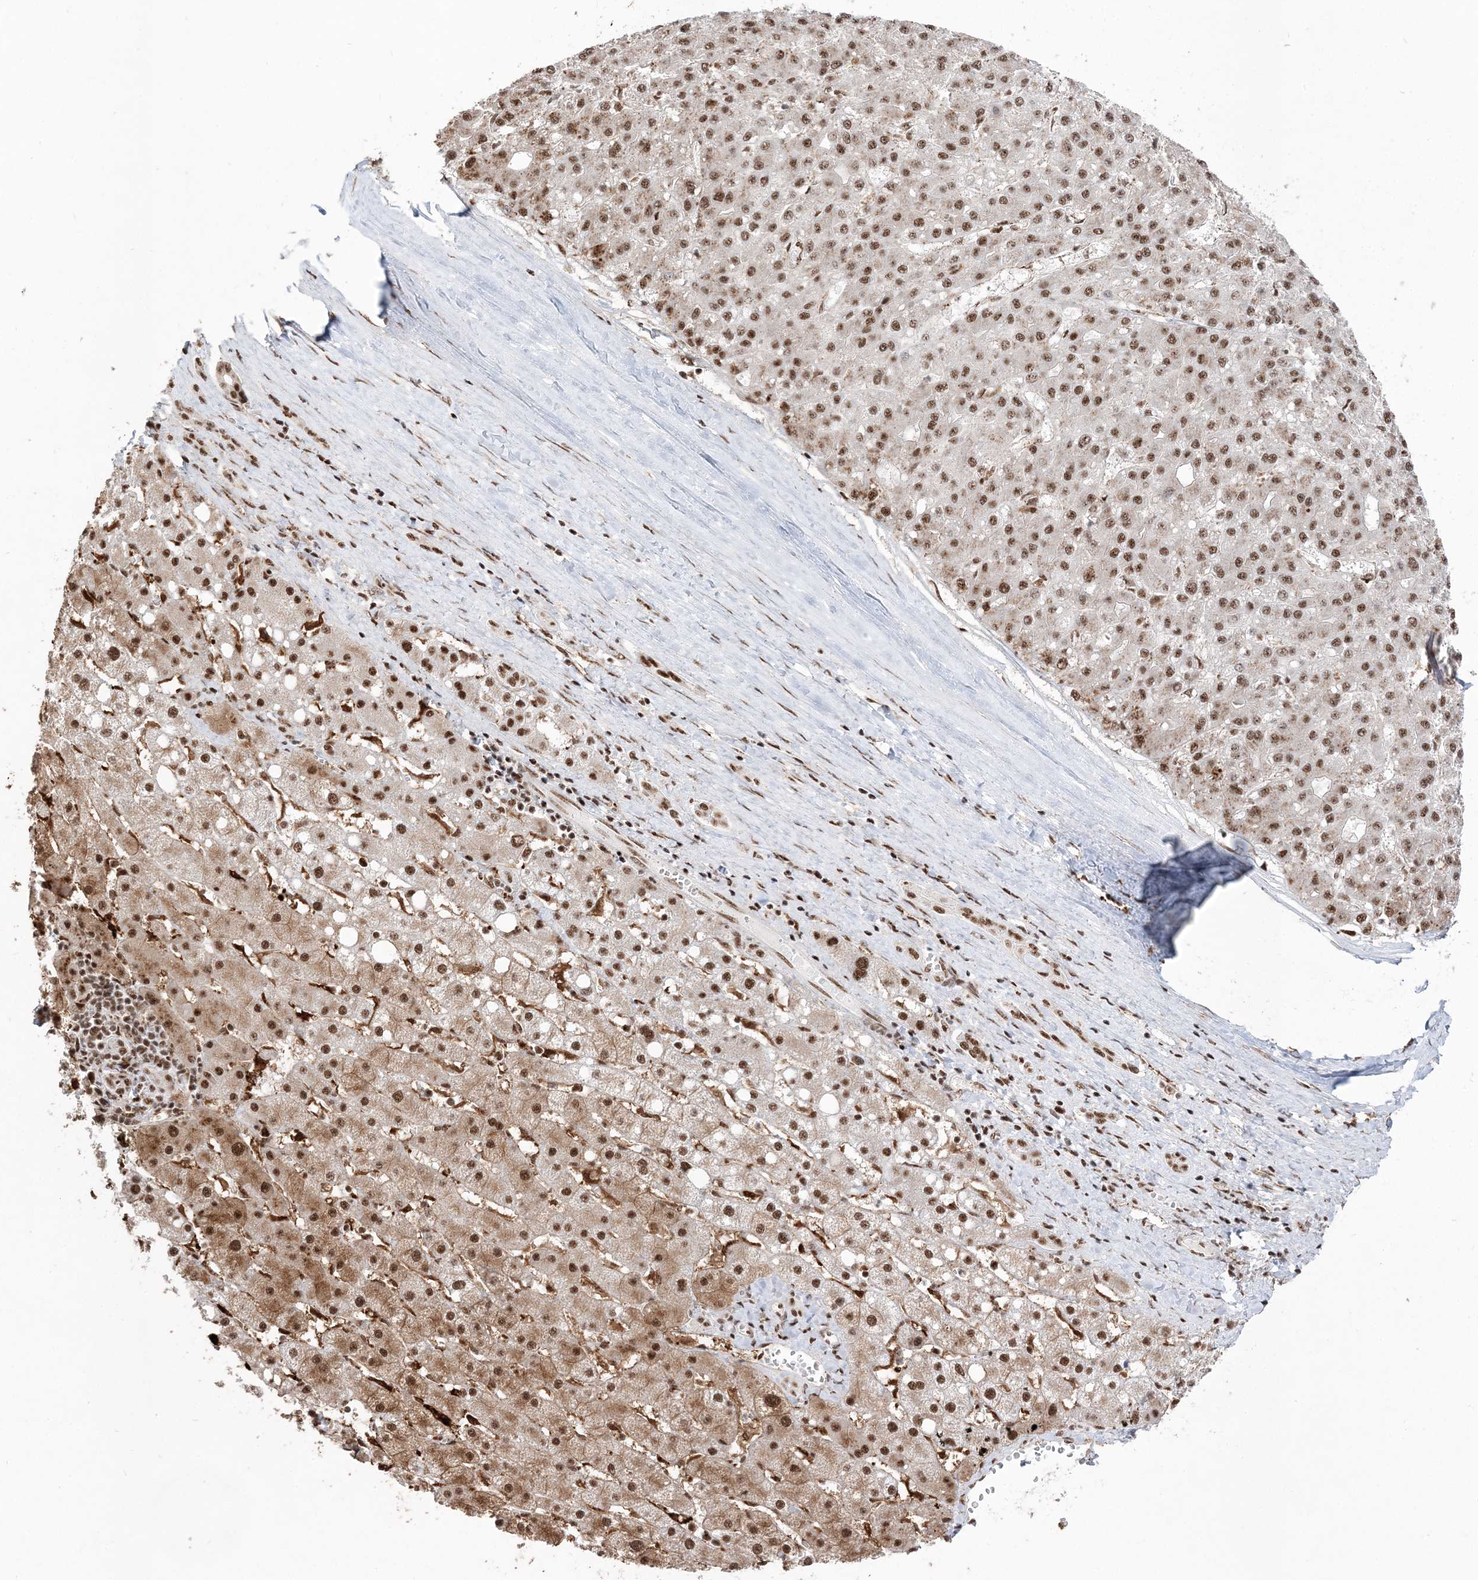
{"staining": {"intensity": "moderate", "quantity": ">75%", "location": "nuclear"}, "tissue": "liver cancer", "cell_type": "Tumor cells", "image_type": "cancer", "snomed": [{"axis": "morphology", "description": "Carcinoma, Hepatocellular, NOS"}, {"axis": "topography", "description": "Liver"}], "caption": "This photomicrograph demonstrates immunohistochemistry (IHC) staining of liver cancer (hepatocellular carcinoma), with medium moderate nuclear staining in approximately >75% of tumor cells.", "gene": "RBM17", "patient": {"sex": "male", "age": 67}}